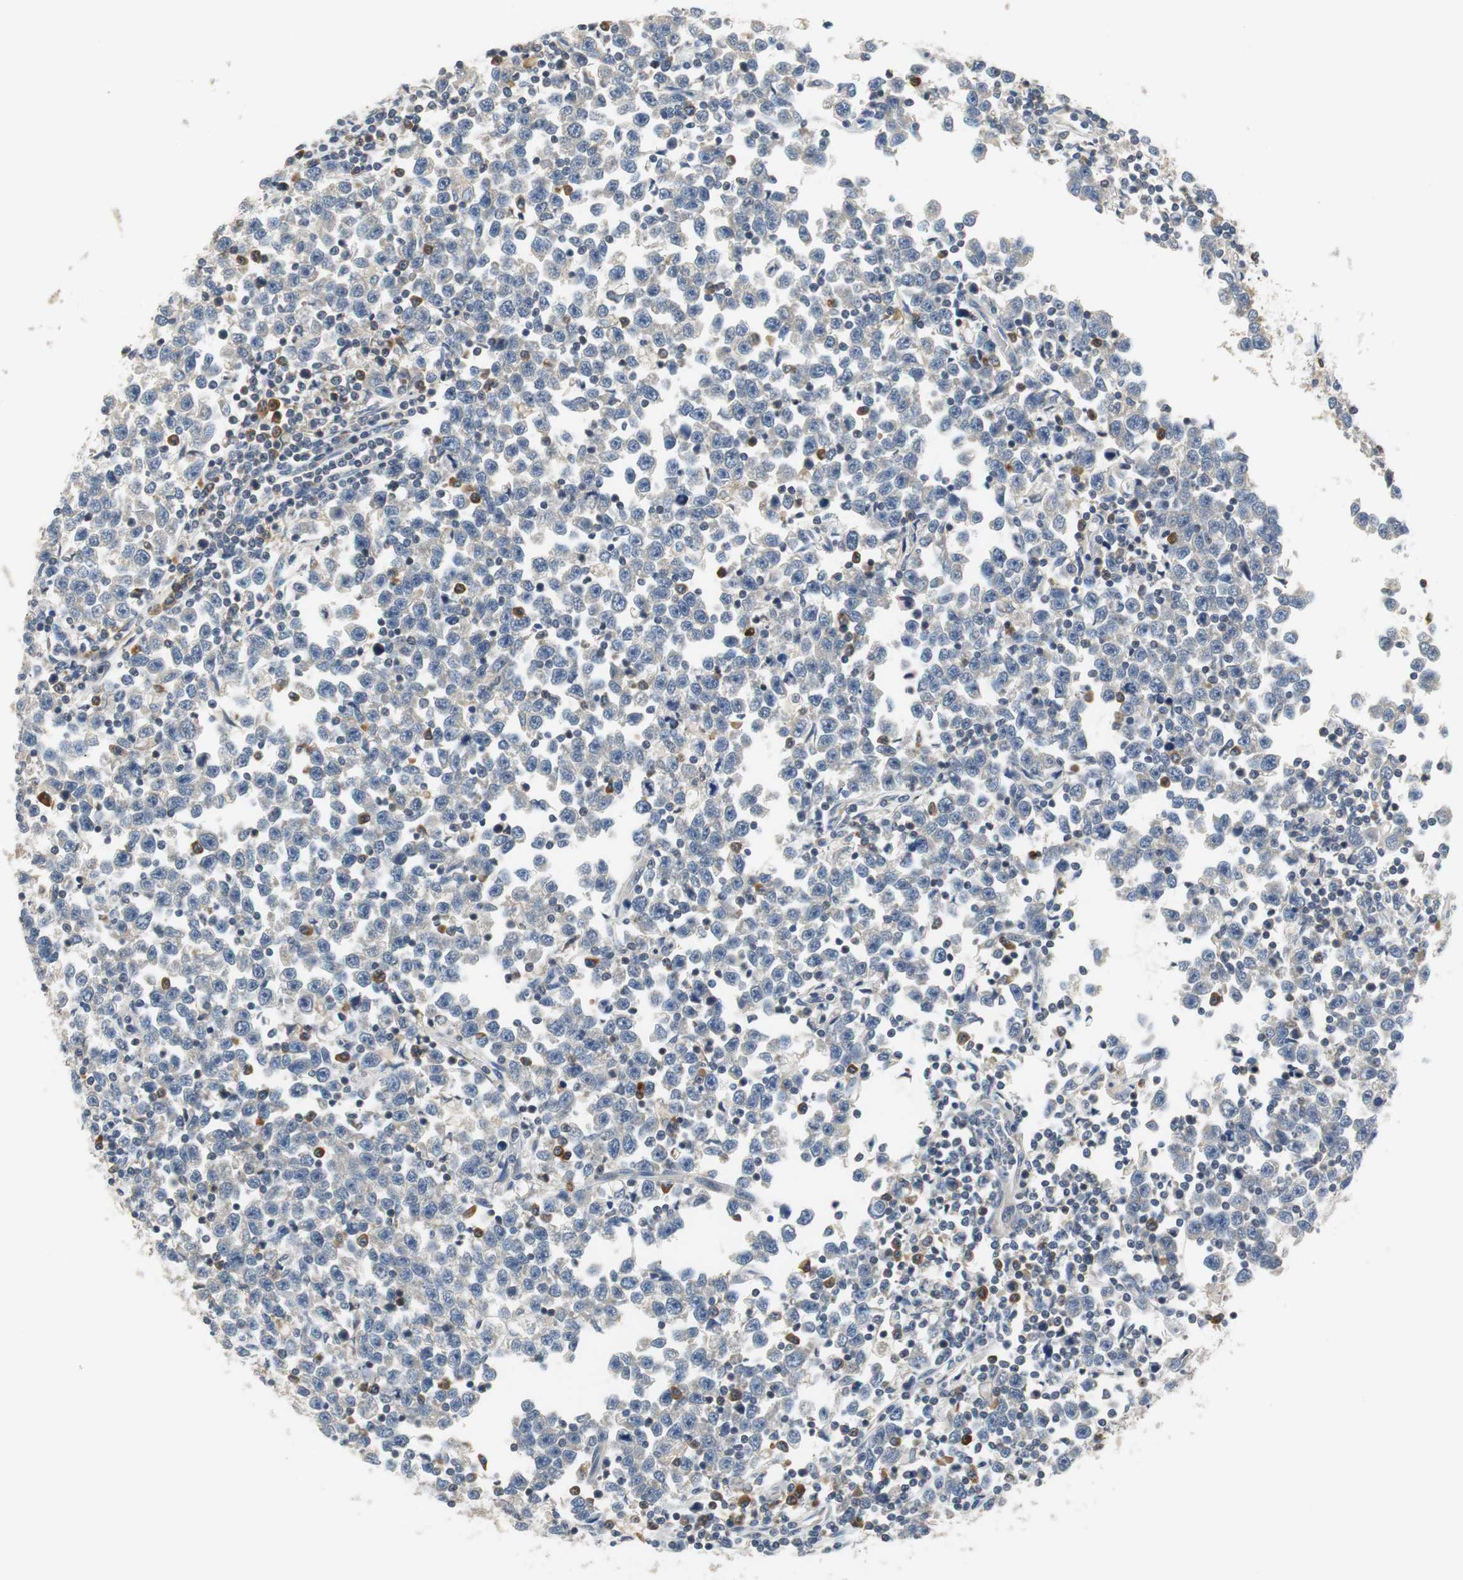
{"staining": {"intensity": "weak", "quantity": "25%-75%", "location": "cytoplasmic/membranous"}, "tissue": "testis cancer", "cell_type": "Tumor cells", "image_type": "cancer", "snomed": [{"axis": "morphology", "description": "Seminoma, NOS"}, {"axis": "topography", "description": "Testis"}], "caption": "This photomicrograph exhibits immunohistochemistry (IHC) staining of testis cancer (seminoma), with low weak cytoplasmic/membranous positivity in about 25%-75% of tumor cells.", "gene": "GLCCI1", "patient": {"sex": "male", "age": 43}}